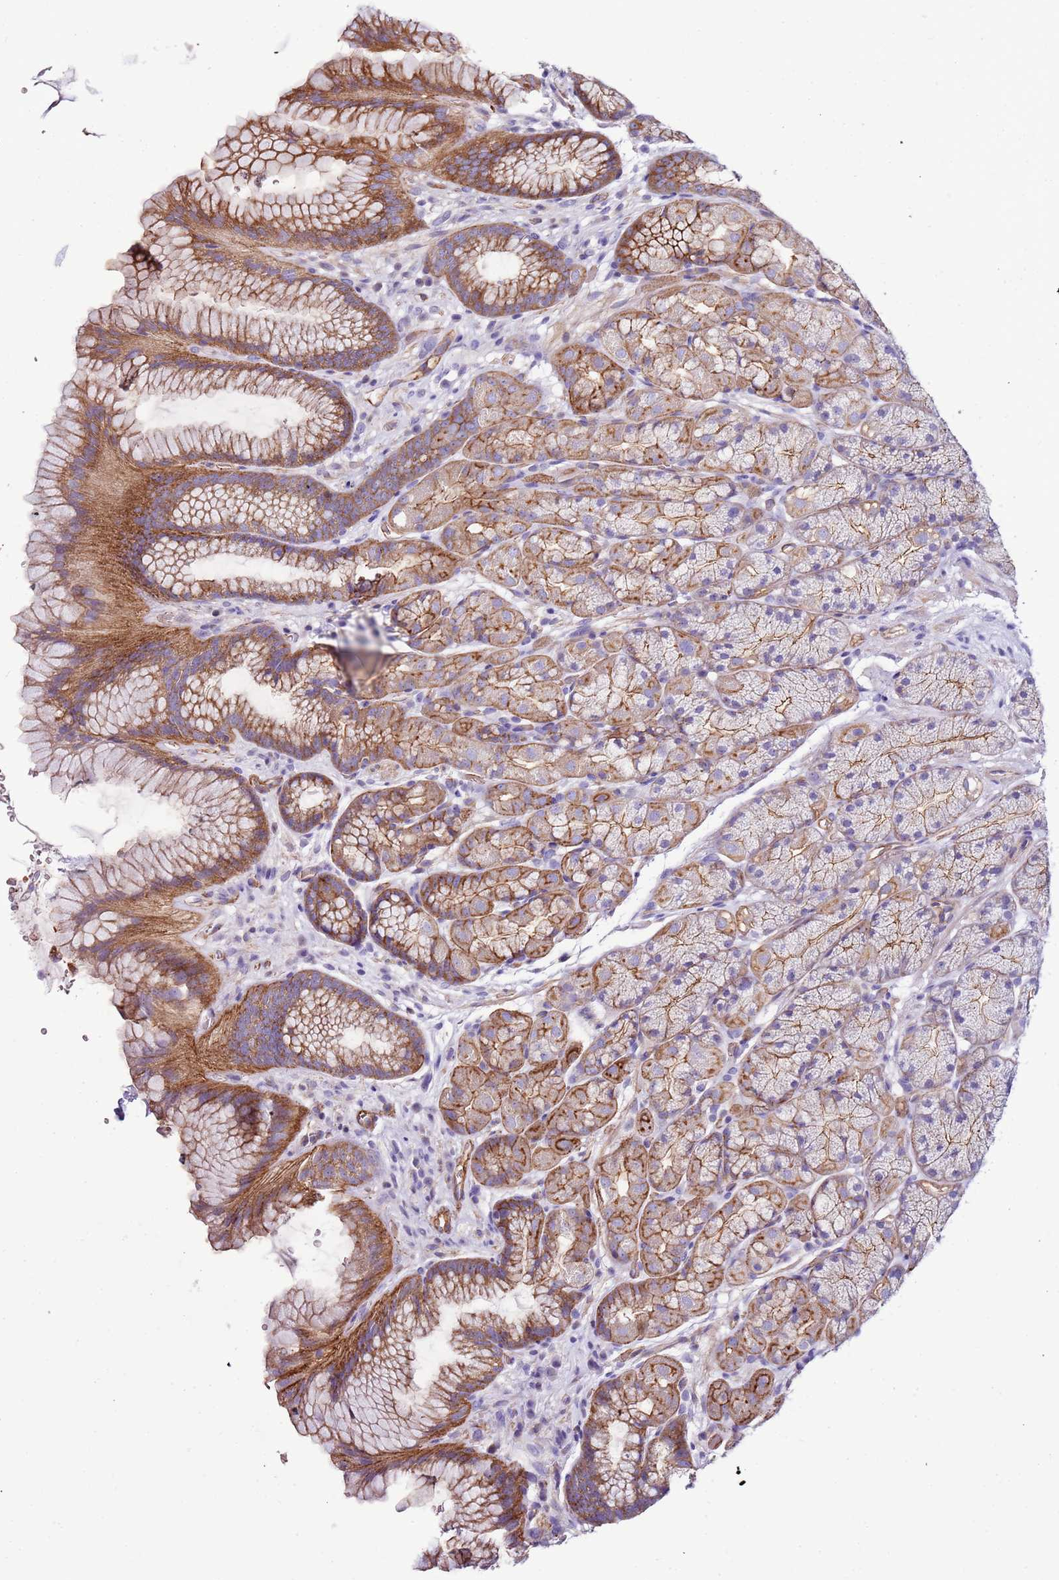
{"staining": {"intensity": "moderate", "quantity": "25%-75%", "location": "cytoplasmic/membranous"}, "tissue": "stomach", "cell_type": "Glandular cells", "image_type": "normal", "snomed": [{"axis": "morphology", "description": "Normal tissue, NOS"}, {"axis": "topography", "description": "Stomach"}], "caption": "The histopathology image reveals immunohistochemical staining of normal stomach. There is moderate cytoplasmic/membranous positivity is appreciated in about 25%-75% of glandular cells.", "gene": "GFRAL", "patient": {"sex": "male", "age": 63}}